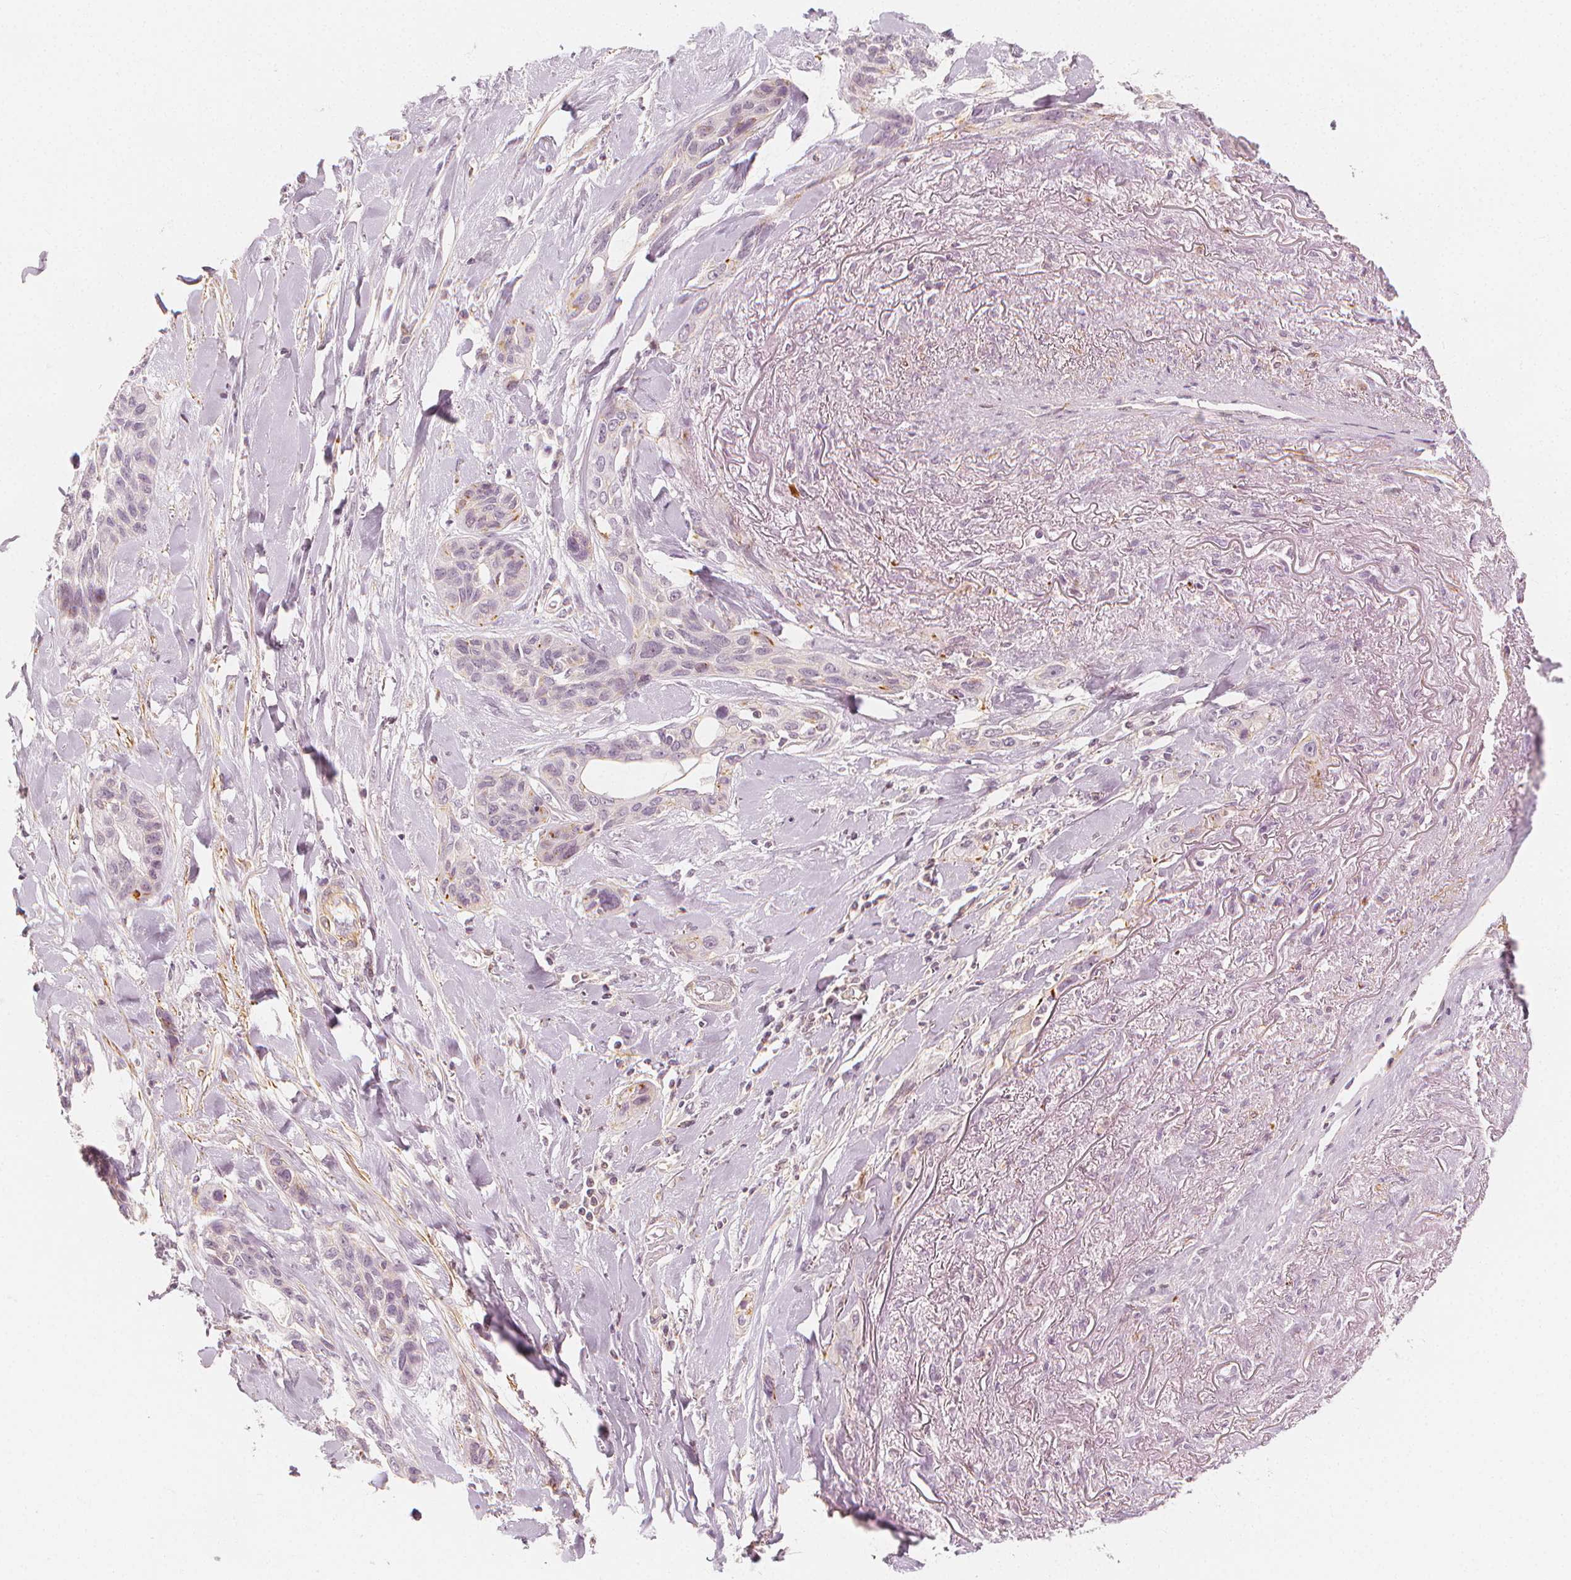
{"staining": {"intensity": "negative", "quantity": "none", "location": "none"}, "tissue": "lung cancer", "cell_type": "Tumor cells", "image_type": "cancer", "snomed": [{"axis": "morphology", "description": "Squamous cell carcinoma, NOS"}, {"axis": "topography", "description": "Lung"}], "caption": "A histopathology image of human lung cancer (squamous cell carcinoma) is negative for staining in tumor cells.", "gene": "ARHGAP26", "patient": {"sex": "female", "age": 70}}